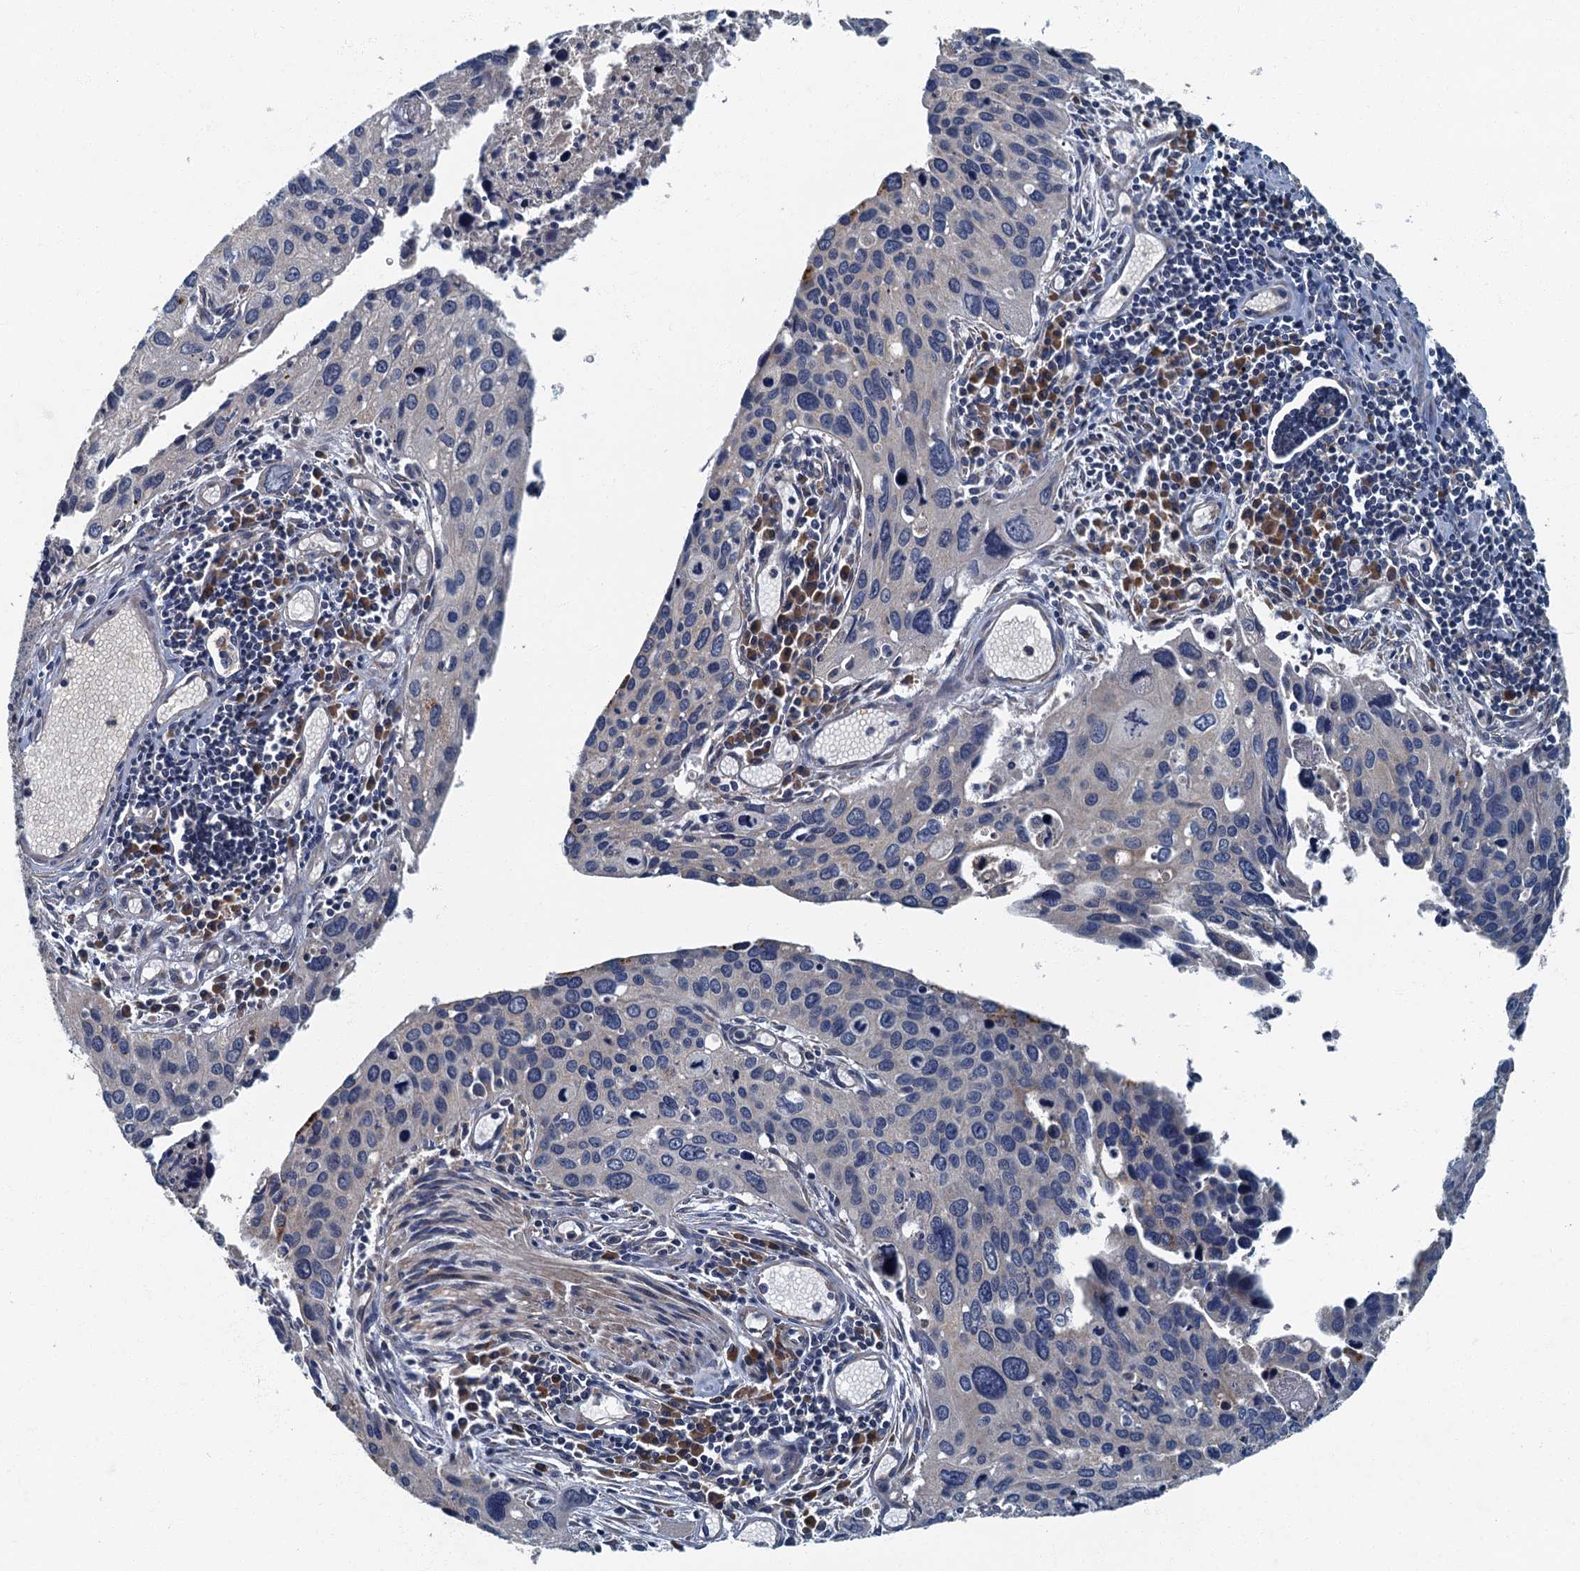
{"staining": {"intensity": "negative", "quantity": "none", "location": "none"}, "tissue": "cervical cancer", "cell_type": "Tumor cells", "image_type": "cancer", "snomed": [{"axis": "morphology", "description": "Squamous cell carcinoma, NOS"}, {"axis": "topography", "description": "Cervix"}], "caption": "High power microscopy histopathology image of an IHC photomicrograph of cervical squamous cell carcinoma, revealing no significant staining in tumor cells. Nuclei are stained in blue.", "gene": "DDX49", "patient": {"sex": "female", "age": 55}}